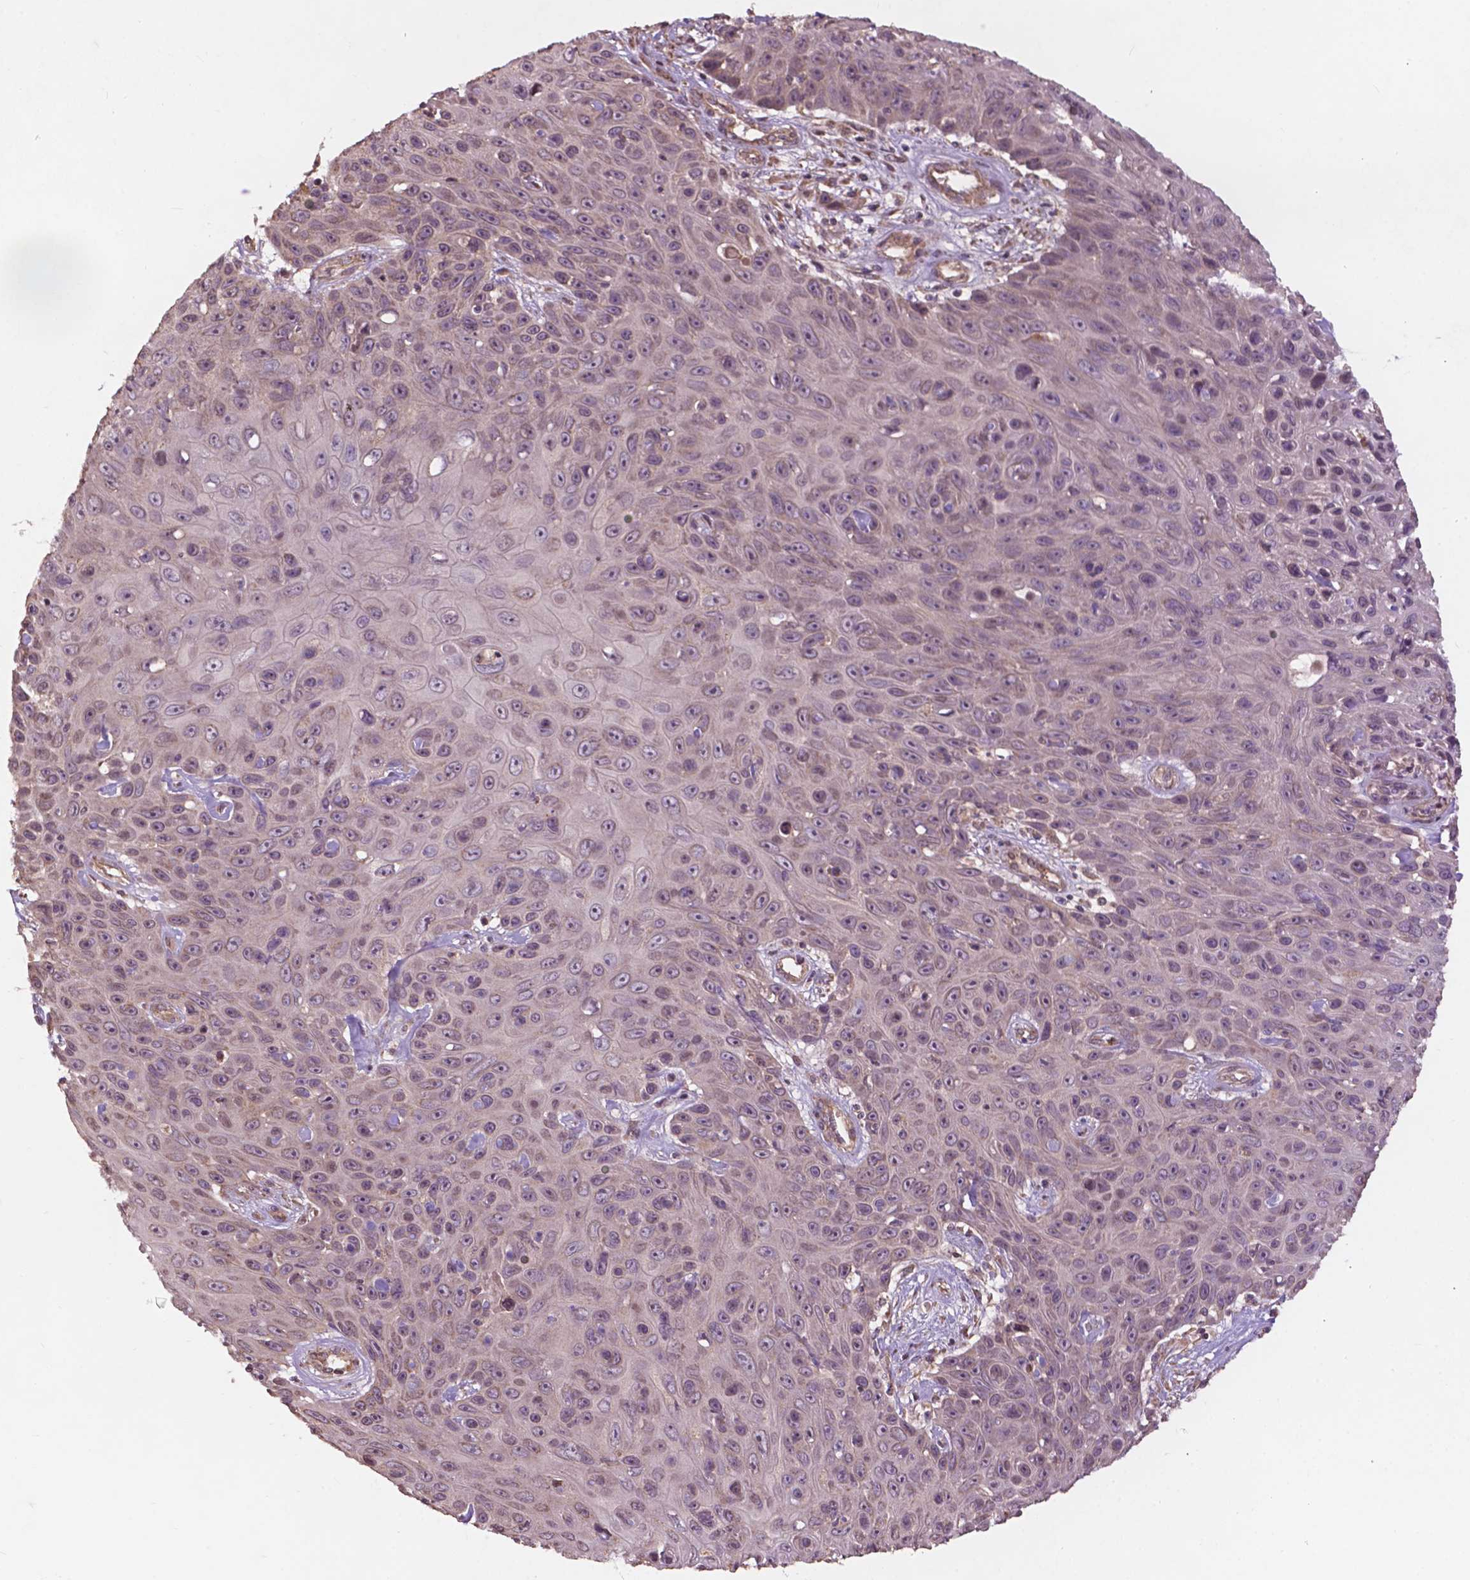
{"staining": {"intensity": "weak", "quantity": "<25%", "location": "nuclear"}, "tissue": "skin cancer", "cell_type": "Tumor cells", "image_type": "cancer", "snomed": [{"axis": "morphology", "description": "Squamous cell carcinoma, NOS"}, {"axis": "topography", "description": "Skin"}], "caption": "Immunohistochemical staining of human skin cancer (squamous cell carcinoma) shows no significant staining in tumor cells.", "gene": "CDC42BPA", "patient": {"sex": "male", "age": 82}}